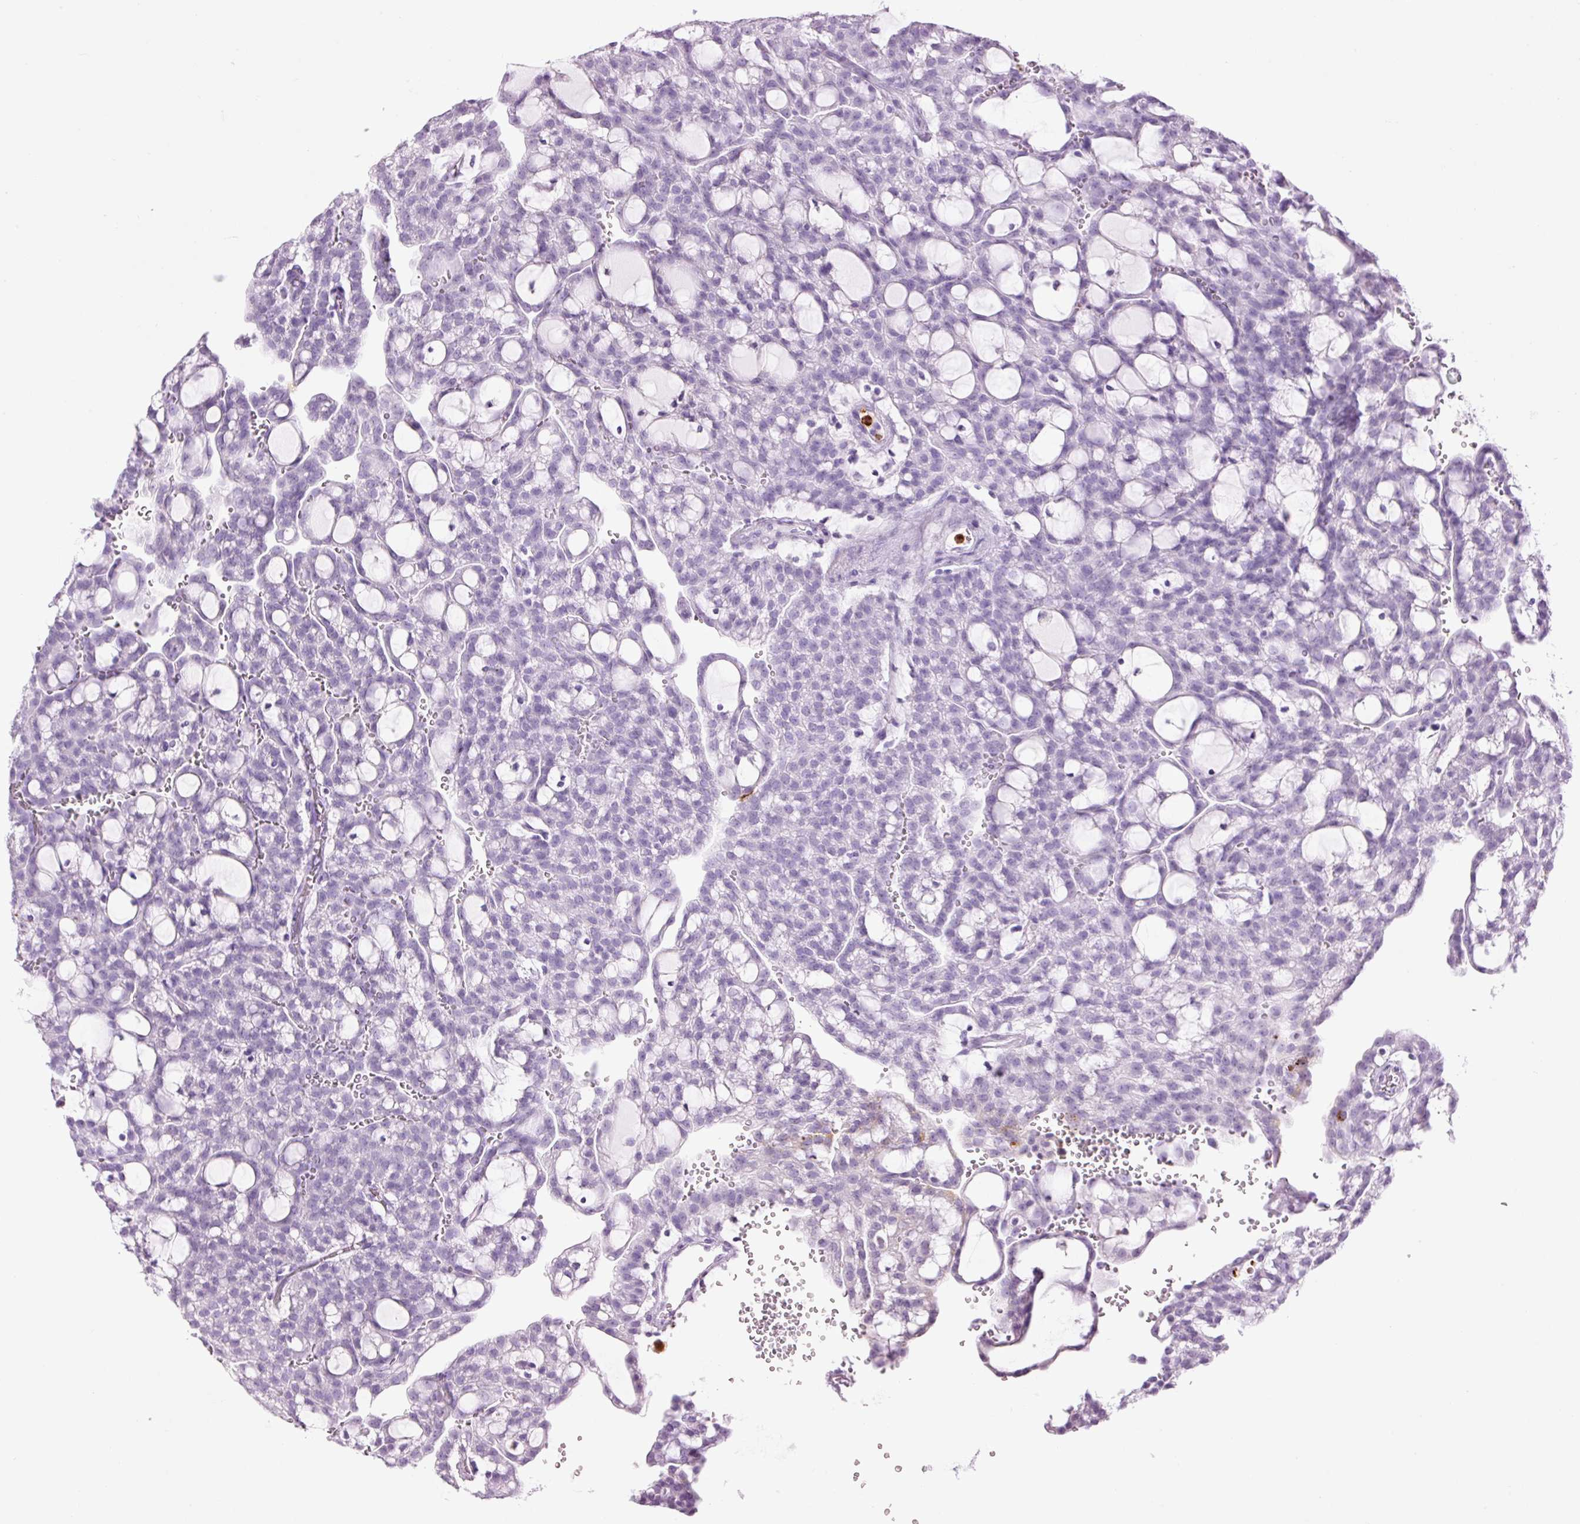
{"staining": {"intensity": "moderate", "quantity": "<25%", "location": "cytoplasmic/membranous"}, "tissue": "renal cancer", "cell_type": "Tumor cells", "image_type": "cancer", "snomed": [{"axis": "morphology", "description": "Adenocarcinoma, NOS"}, {"axis": "topography", "description": "Kidney"}], "caption": "Tumor cells exhibit low levels of moderate cytoplasmic/membranous expression in approximately <25% of cells in human renal adenocarcinoma. The protein of interest is shown in brown color, while the nuclei are stained blue.", "gene": "LYZ", "patient": {"sex": "male", "age": 63}}